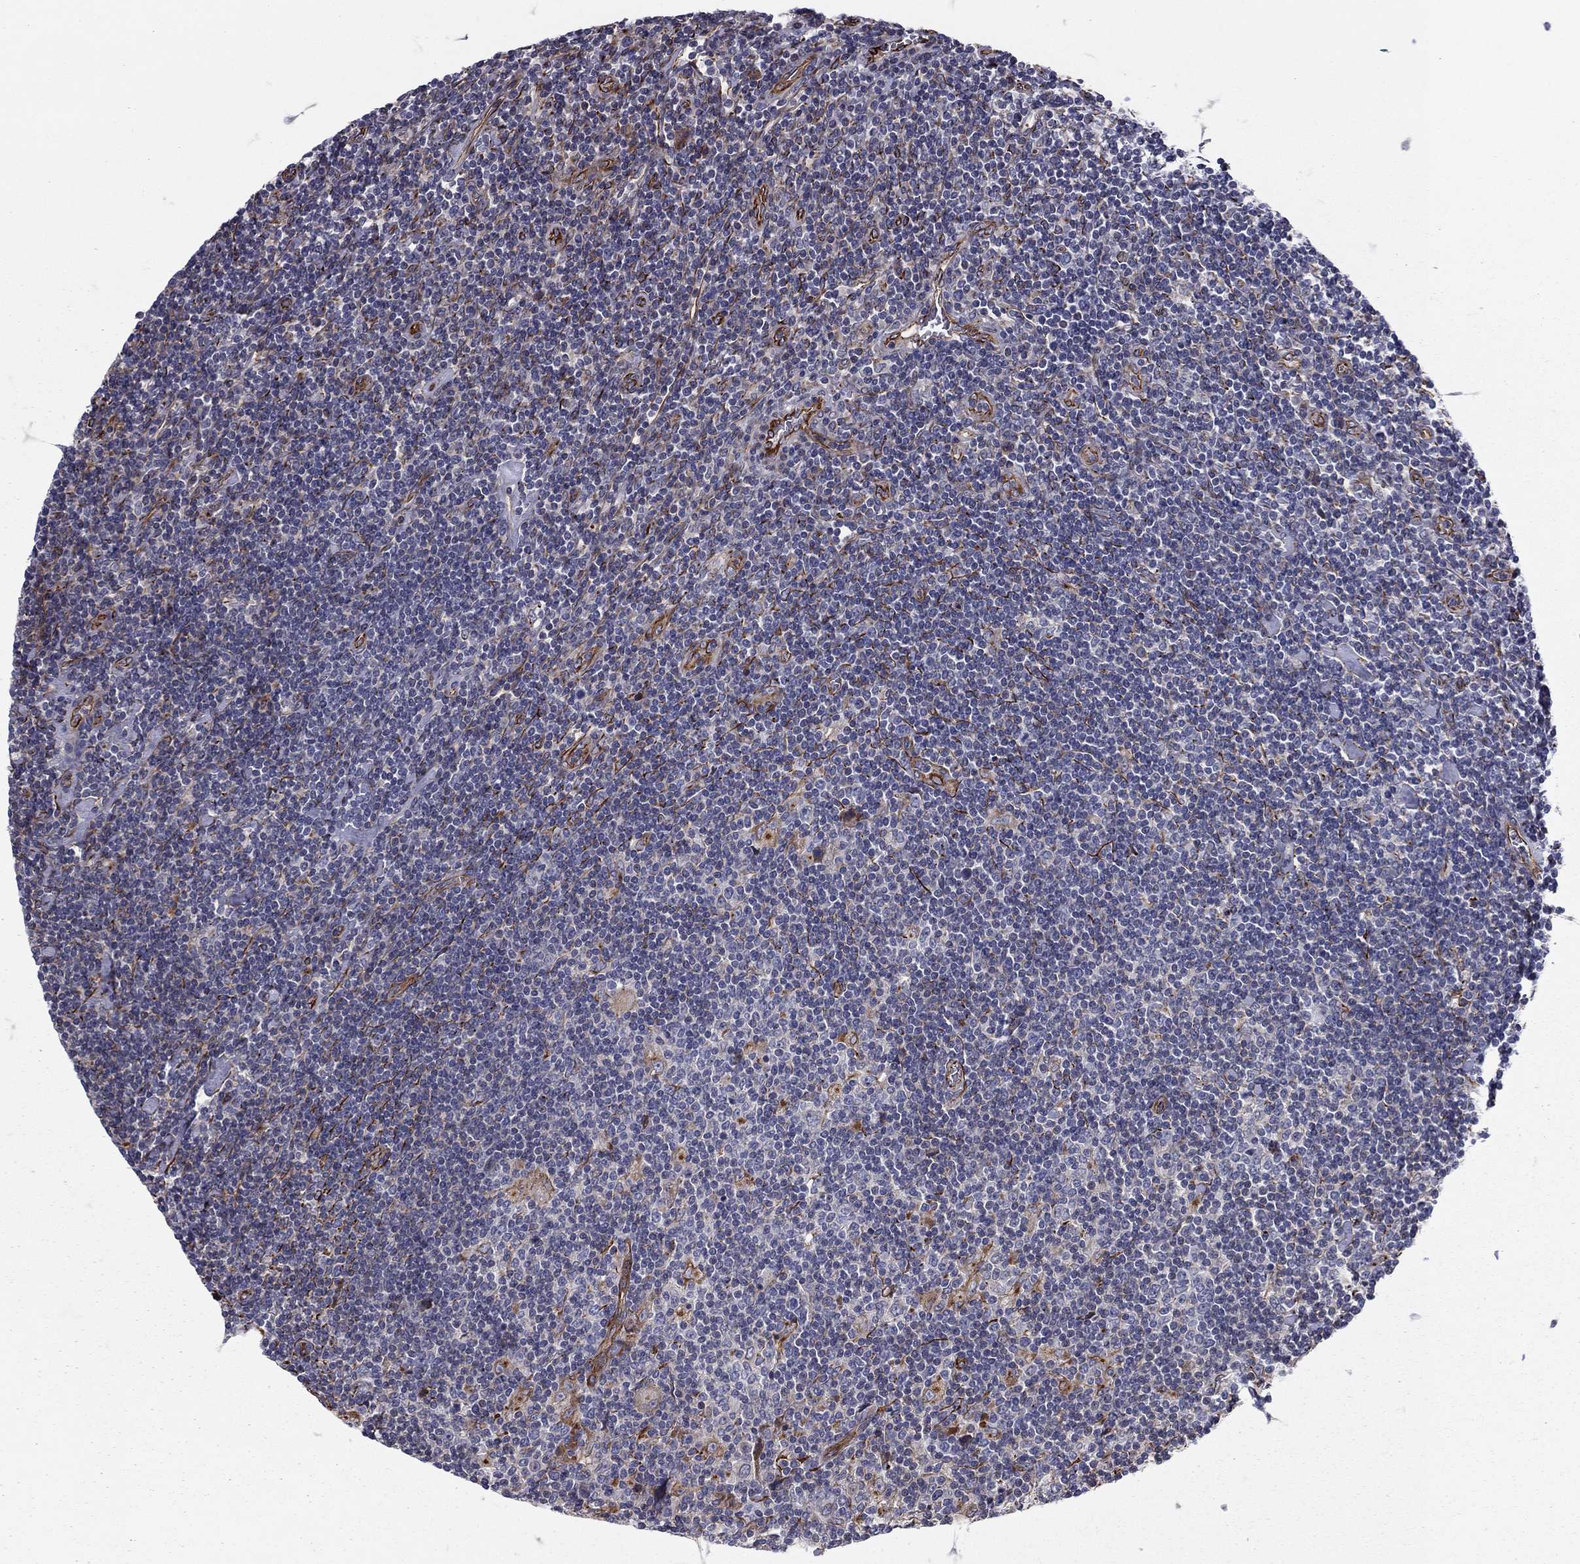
{"staining": {"intensity": "negative", "quantity": "none", "location": "none"}, "tissue": "lymphoma", "cell_type": "Tumor cells", "image_type": "cancer", "snomed": [{"axis": "morphology", "description": "Hodgkin's disease, NOS"}, {"axis": "topography", "description": "Lymph node"}], "caption": "Tumor cells are negative for protein expression in human Hodgkin's disease.", "gene": "CLSTN1", "patient": {"sex": "male", "age": 40}}